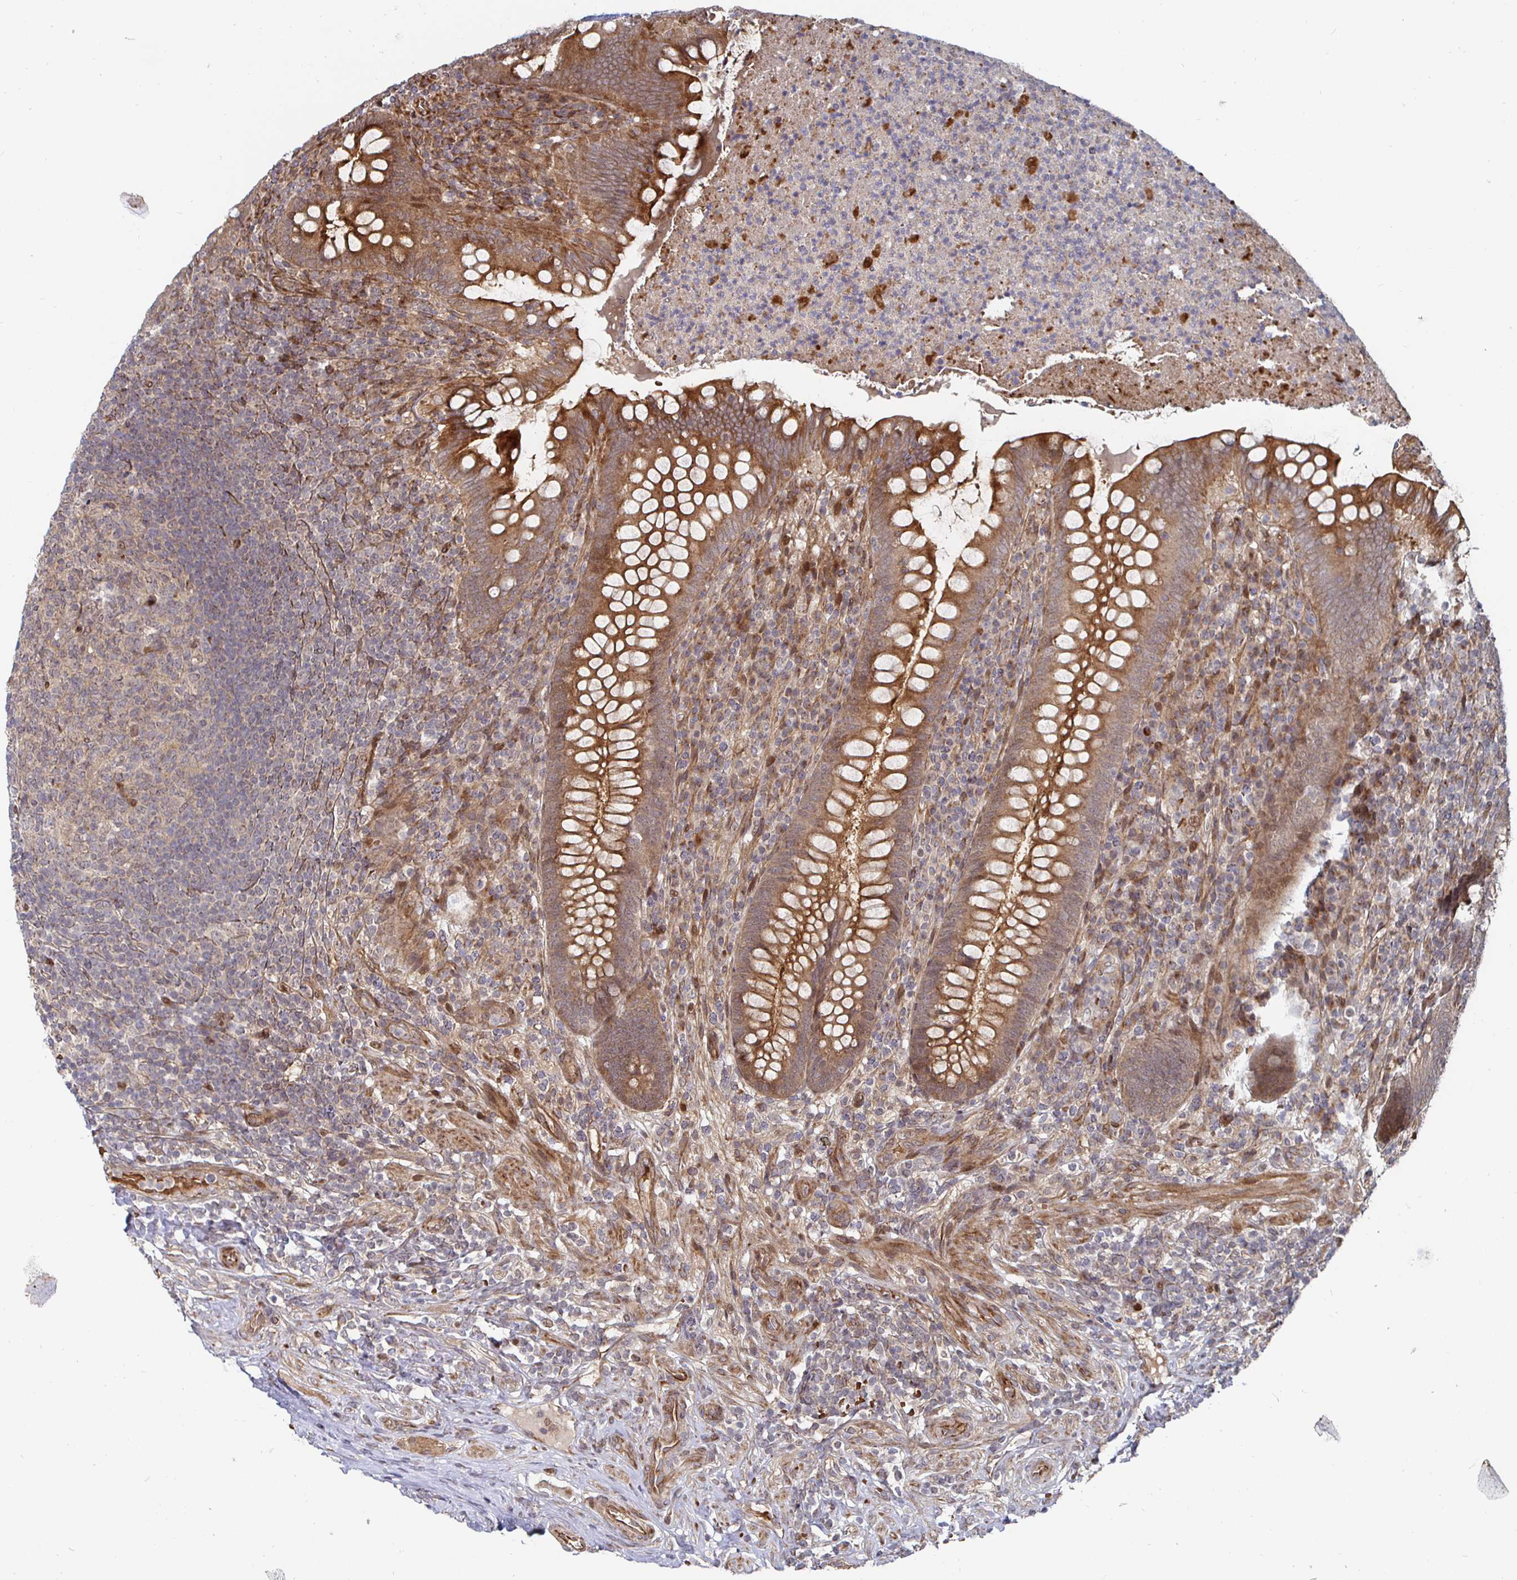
{"staining": {"intensity": "moderate", "quantity": ">75%", "location": "cytoplasmic/membranous"}, "tissue": "appendix", "cell_type": "Glandular cells", "image_type": "normal", "snomed": [{"axis": "morphology", "description": "Normal tissue, NOS"}, {"axis": "topography", "description": "Appendix"}], "caption": "Glandular cells exhibit medium levels of moderate cytoplasmic/membranous expression in about >75% of cells in normal human appendix. The protein is stained brown, and the nuclei are stained in blue (DAB (3,3'-diaminobenzidine) IHC with brightfield microscopy, high magnification).", "gene": "TBKBP1", "patient": {"sex": "male", "age": 47}}